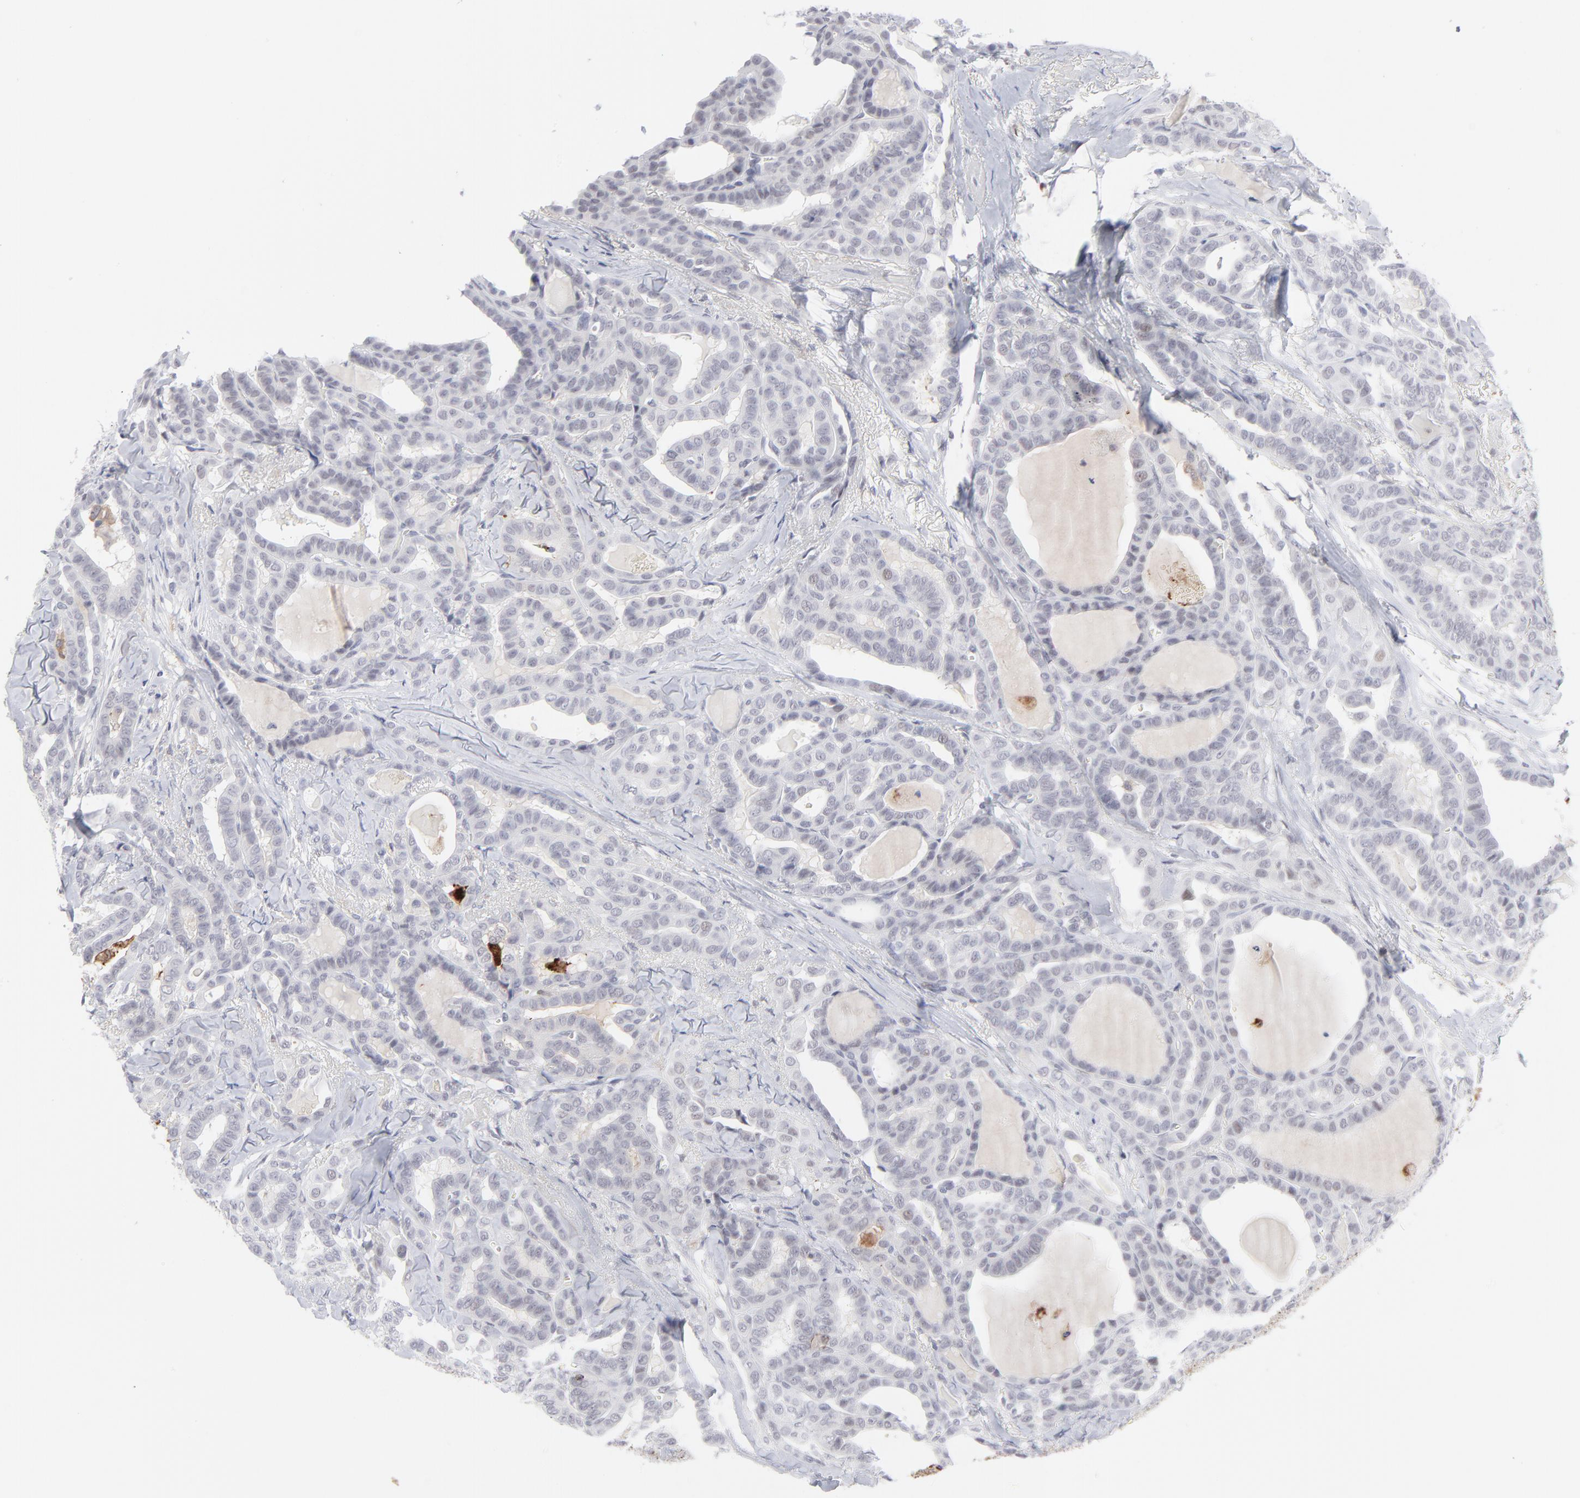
{"staining": {"intensity": "negative", "quantity": "none", "location": "none"}, "tissue": "thyroid cancer", "cell_type": "Tumor cells", "image_type": "cancer", "snomed": [{"axis": "morphology", "description": "Carcinoma, NOS"}, {"axis": "topography", "description": "Thyroid gland"}], "caption": "Immunohistochemistry (IHC) of thyroid cancer (carcinoma) displays no expression in tumor cells.", "gene": "CCR2", "patient": {"sex": "female", "age": 91}}